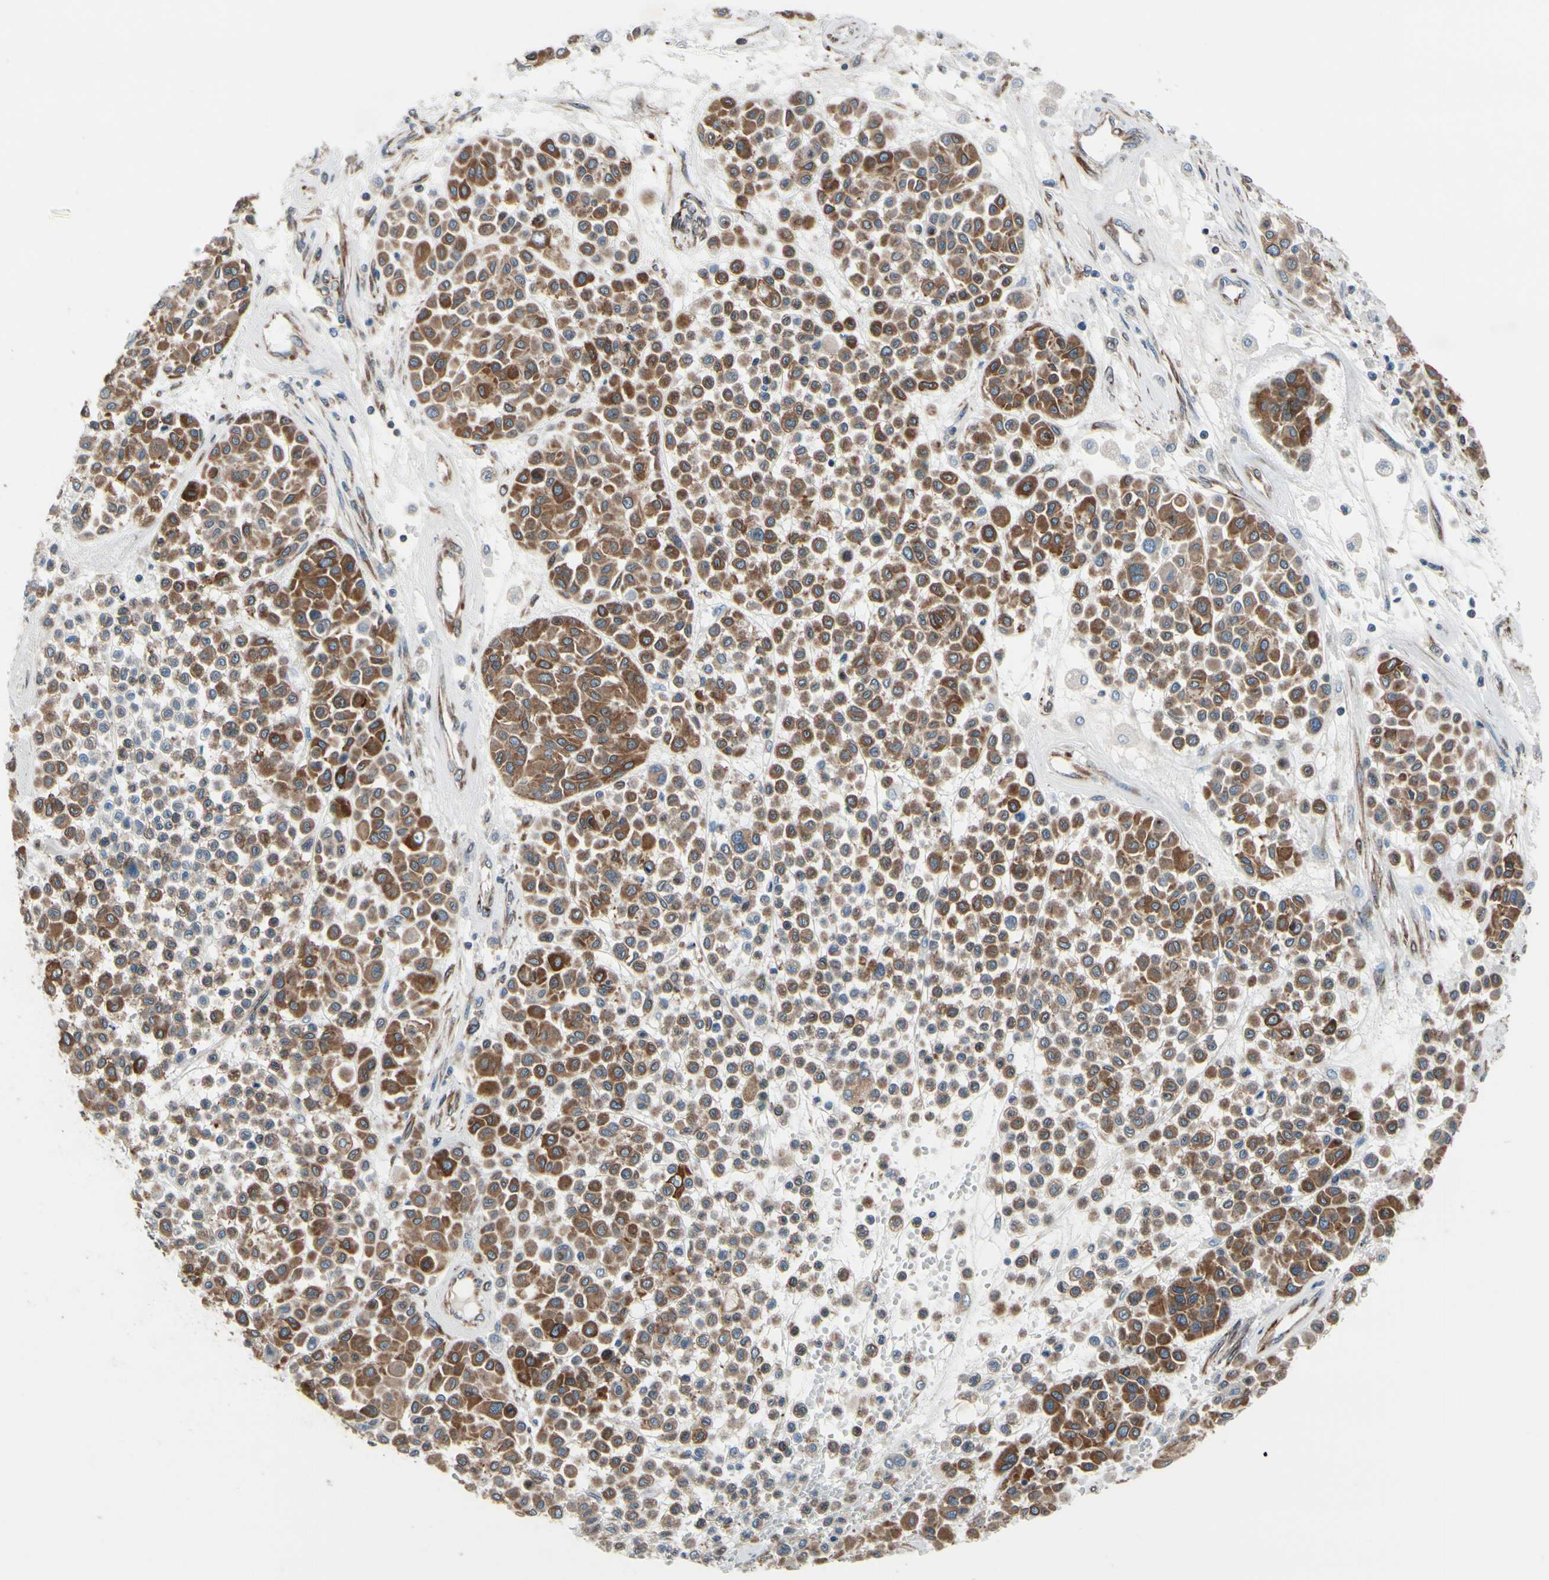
{"staining": {"intensity": "moderate", "quantity": ">75%", "location": "cytoplasmic/membranous"}, "tissue": "melanoma", "cell_type": "Tumor cells", "image_type": "cancer", "snomed": [{"axis": "morphology", "description": "Malignant melanoma, Metastatic site"}, {"axis": "topography", "description": "Soft tissue"}], "caption": "Human malignant melanoma (metastatic site) stained with a protein marker exhibits moderate staining in tumor cells.", "gene": "CLCC1", "patient": {"sex": "male", "age": 41}}